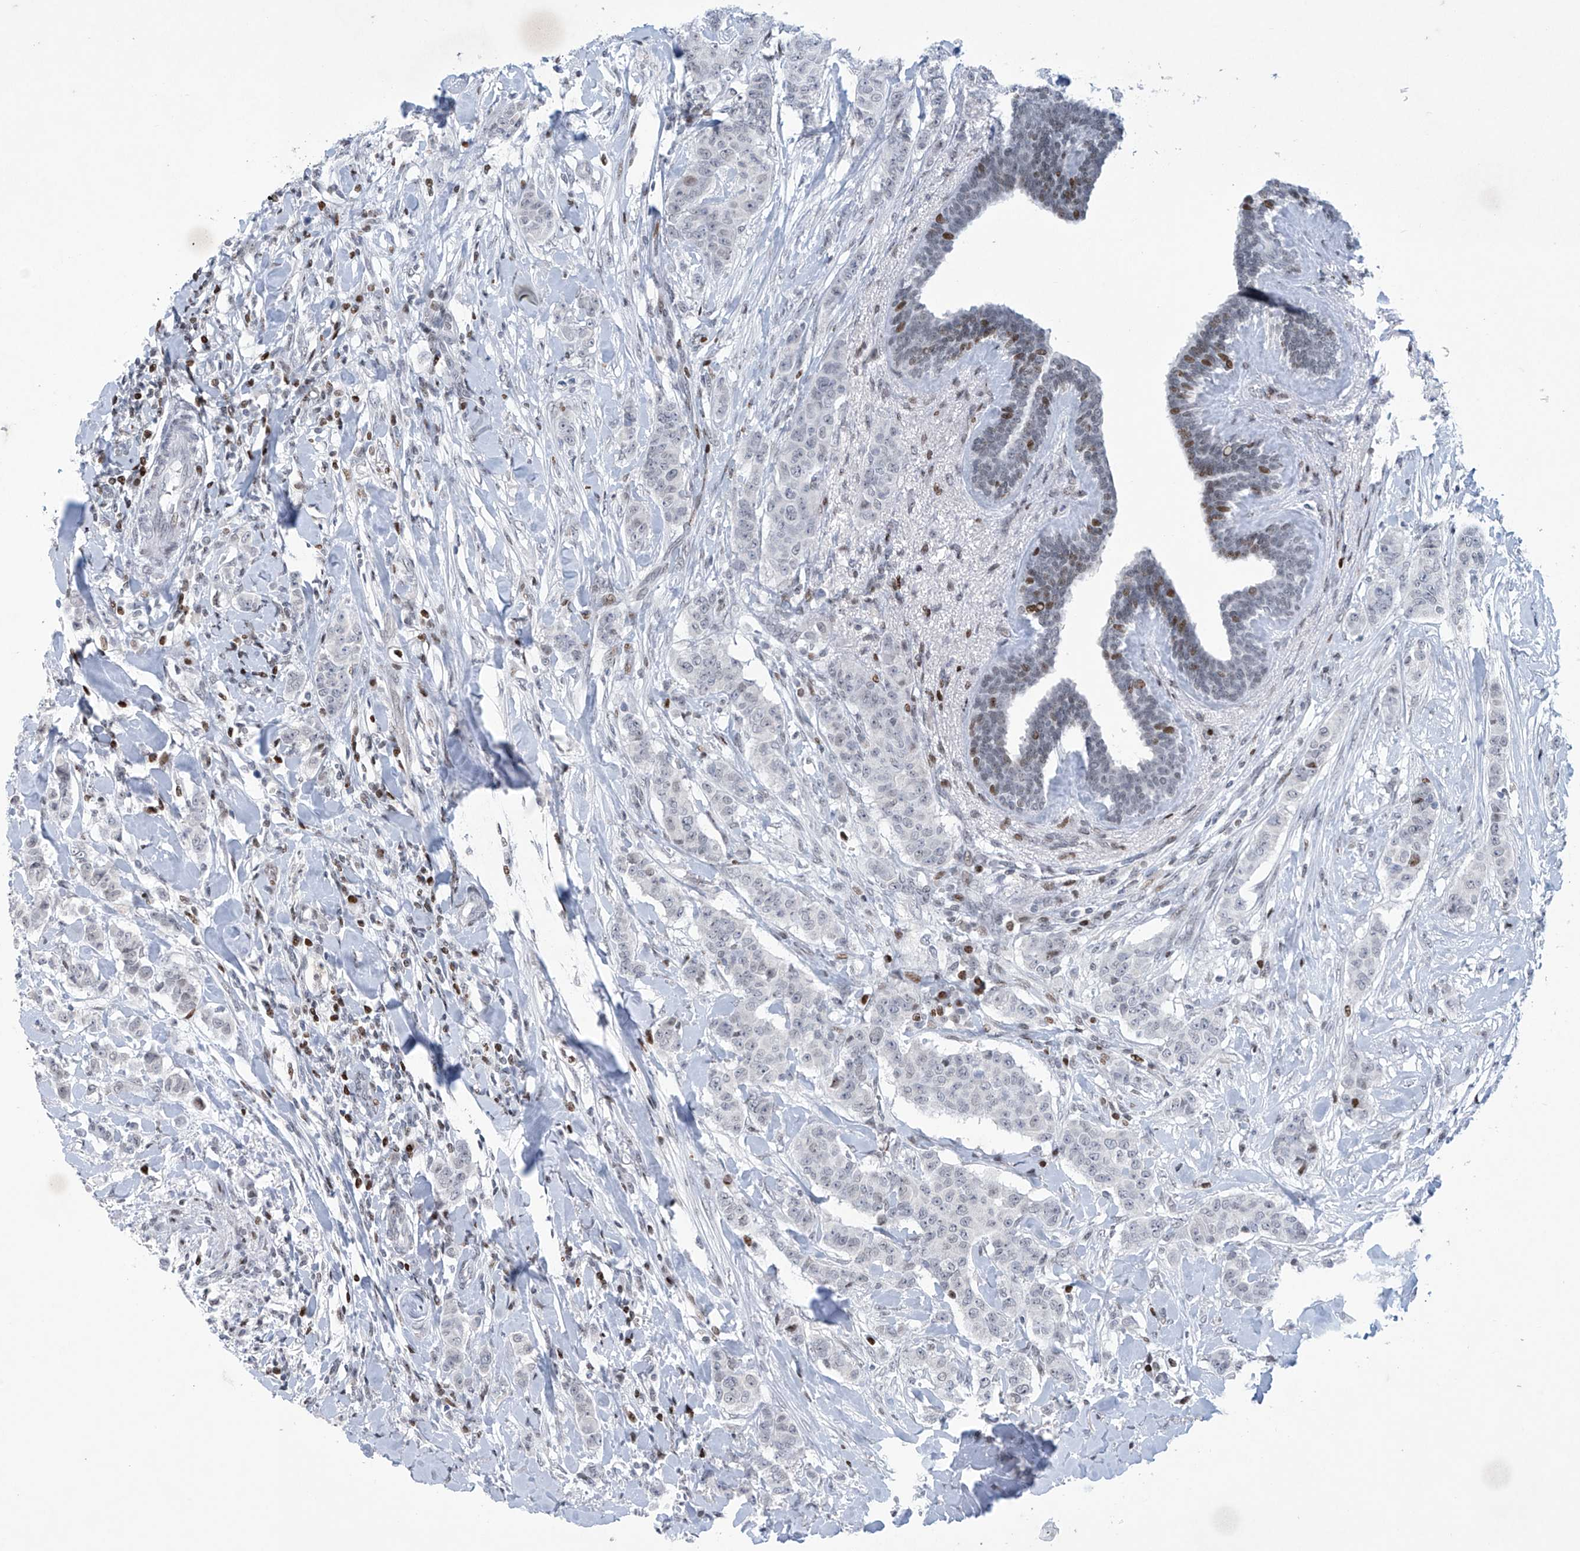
{"staining": {"intensity": "weak", "quantity": "<25%", "location": "nuclear"}, "tissue": "breast cancer", "cell_type": "Tumor cells", "image_type": "cancer", "snomed": [{"axis": "morphology", "description": "Duct carcinoma"}, {"axis": "topography", "description": "Breast"}], "caption": "Image shows no protein expression in tumor cells of breast cancer (infiltrating ductal carcinoma) tissue. (DAB (3,3'-diaminobenzidine) immunohistochemistry (IHC) visualized using brightfield microscopy, high magnification).", "gene": "RFX7", "patient": {"sex": "female", "age": 40}}